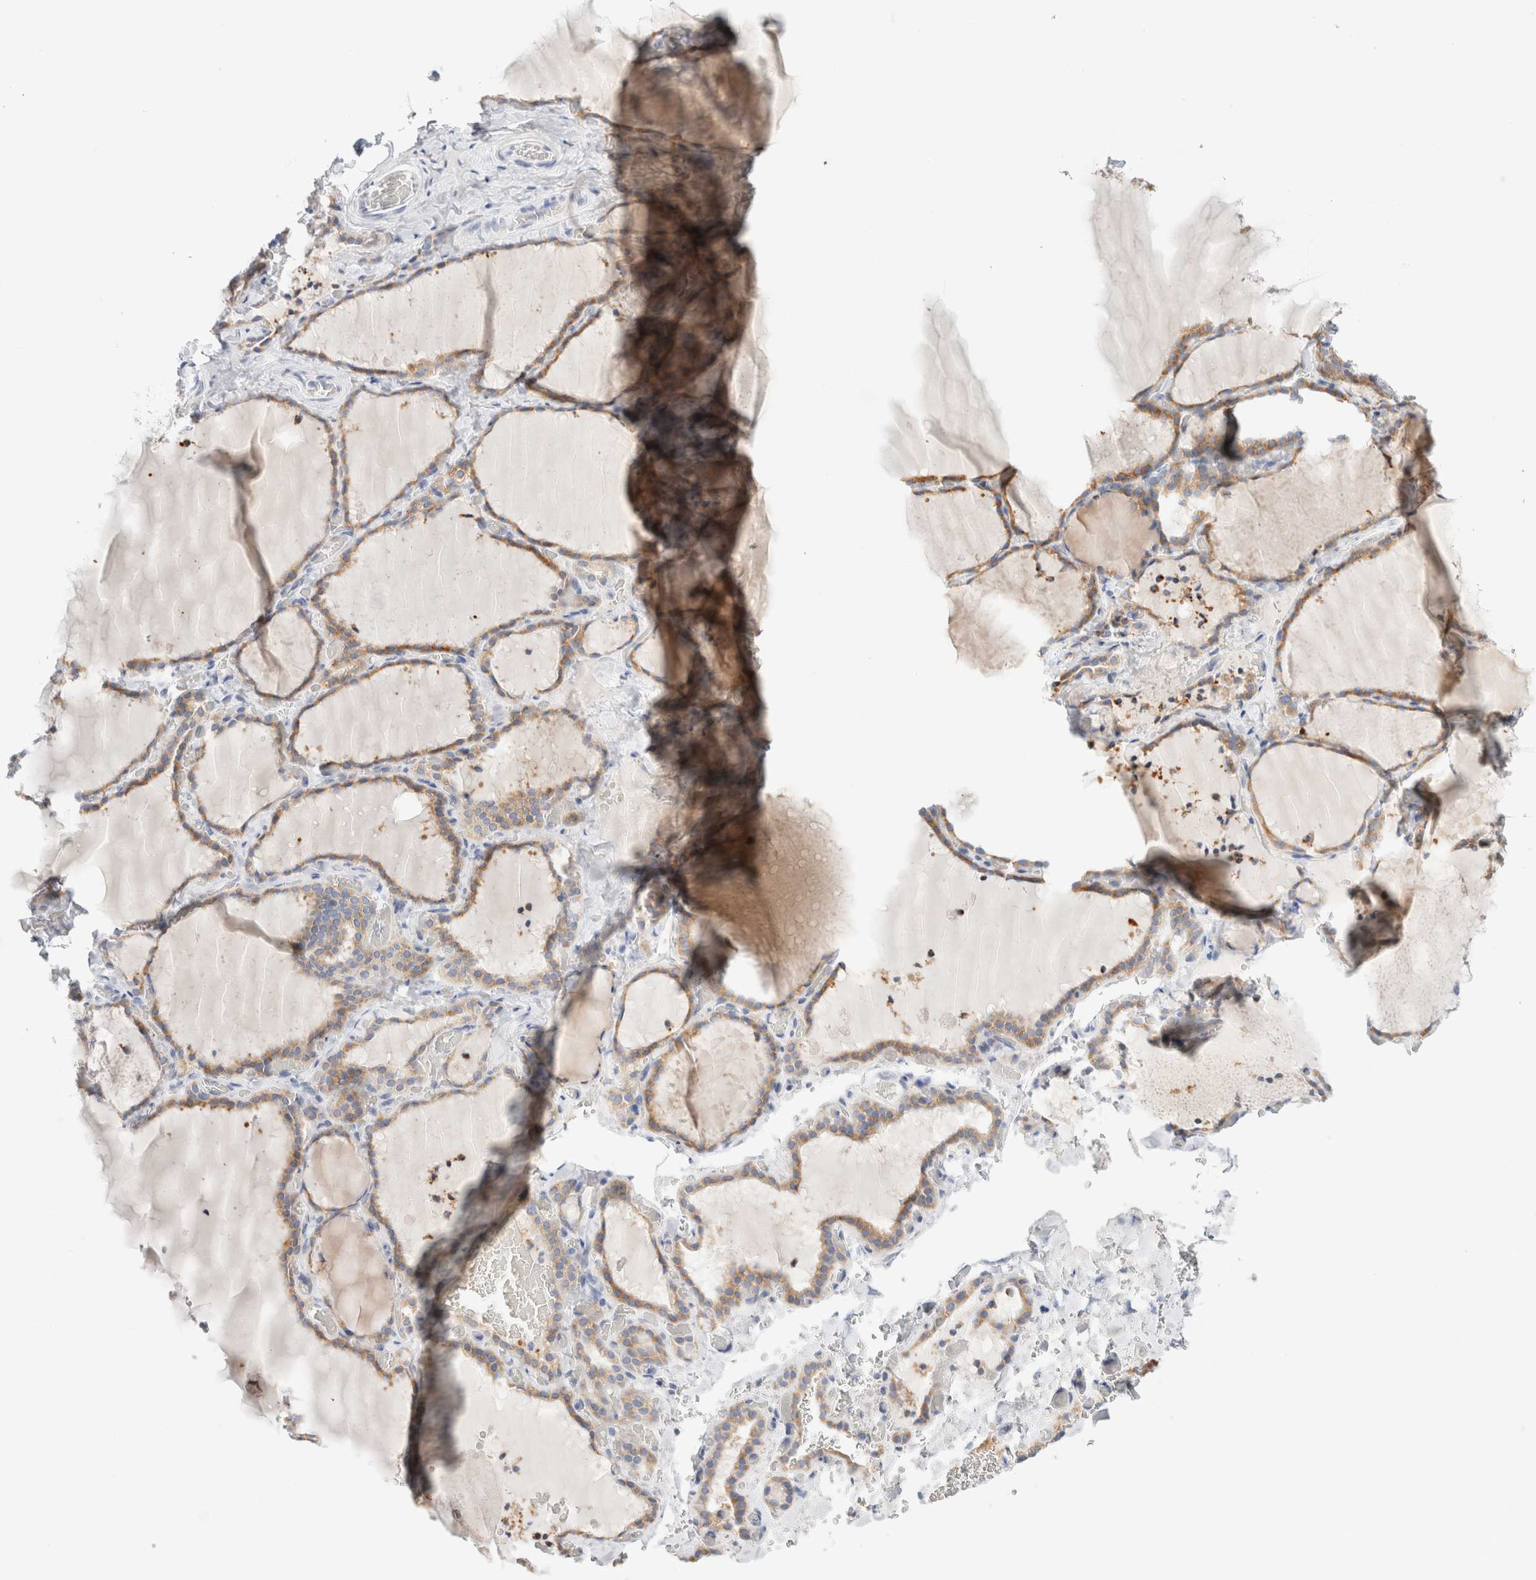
{"staining": {"intensity": "moderate", "quantity": ">75%", "location": "cytoplasmic/membranous"}, "tissue": "thyroid gland", "cell_type": "Glandular cells", "image_type": "normal", "snomed": [{"axis": "morphology", "description": "Normal tissue, NOS"}, {"axis": "topography", "description": "Thyroid gland"}], "caption": "Immunohistochemistry (IHC) of unremarkable human thyroid gland shows medium levels of moderate cytoplasmic/membranous staining in approximately >75% of glandular cells. (DAB (3,3'-diaminobenzidine) = brown stain, brightfield microscopy at high magnification).", "gene": "GADD45G", "patient": {"sex": "female", "age": 22}}